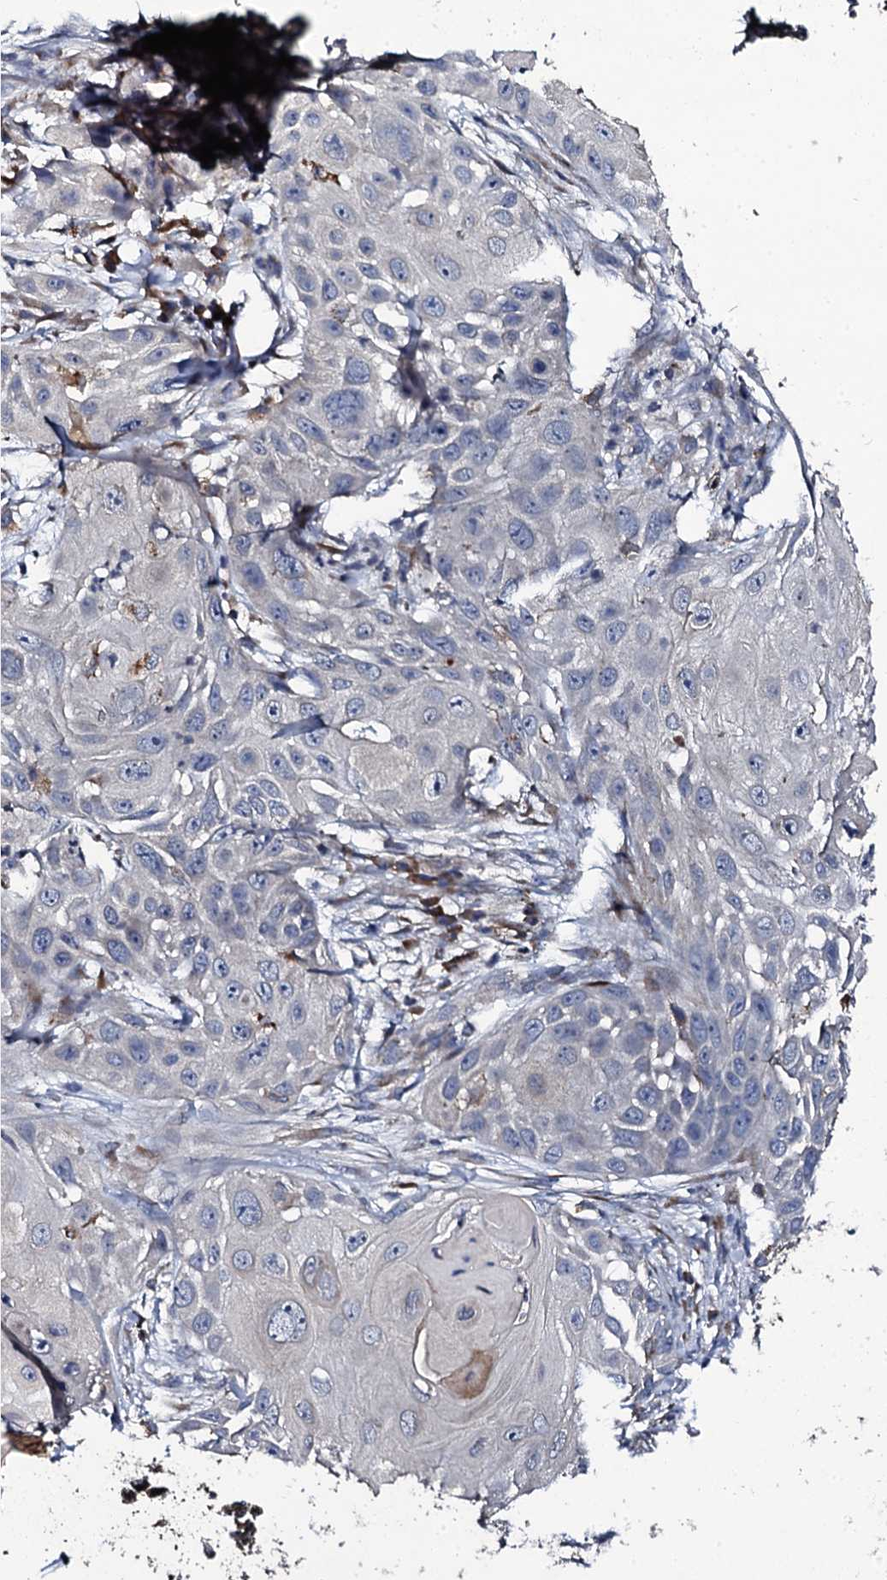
{"staining": {"intensity": "negative", "quantity": "none", "location": "none"}, "tissue": "skin cancer", "cell_type": "Tumor cells", "image_type": "cancer", "snomed": [{"axis": "morphology", "description": "Squamous cell carcinoma, NOS"}, {"axis": "topography", "description": "Skin"}], "caption": "Tumor cells show no significant expression in squamous cell carcinoma (skin). The staining was performed using DAB (3,3'-diaminobenzidine) to visualize the protein expression in brown, while the nuclei were stained in blue with hematoxylin (Magnification: 20x).", "gene": "LRRC28", "patient": {"sex": "female", "age": 44}}